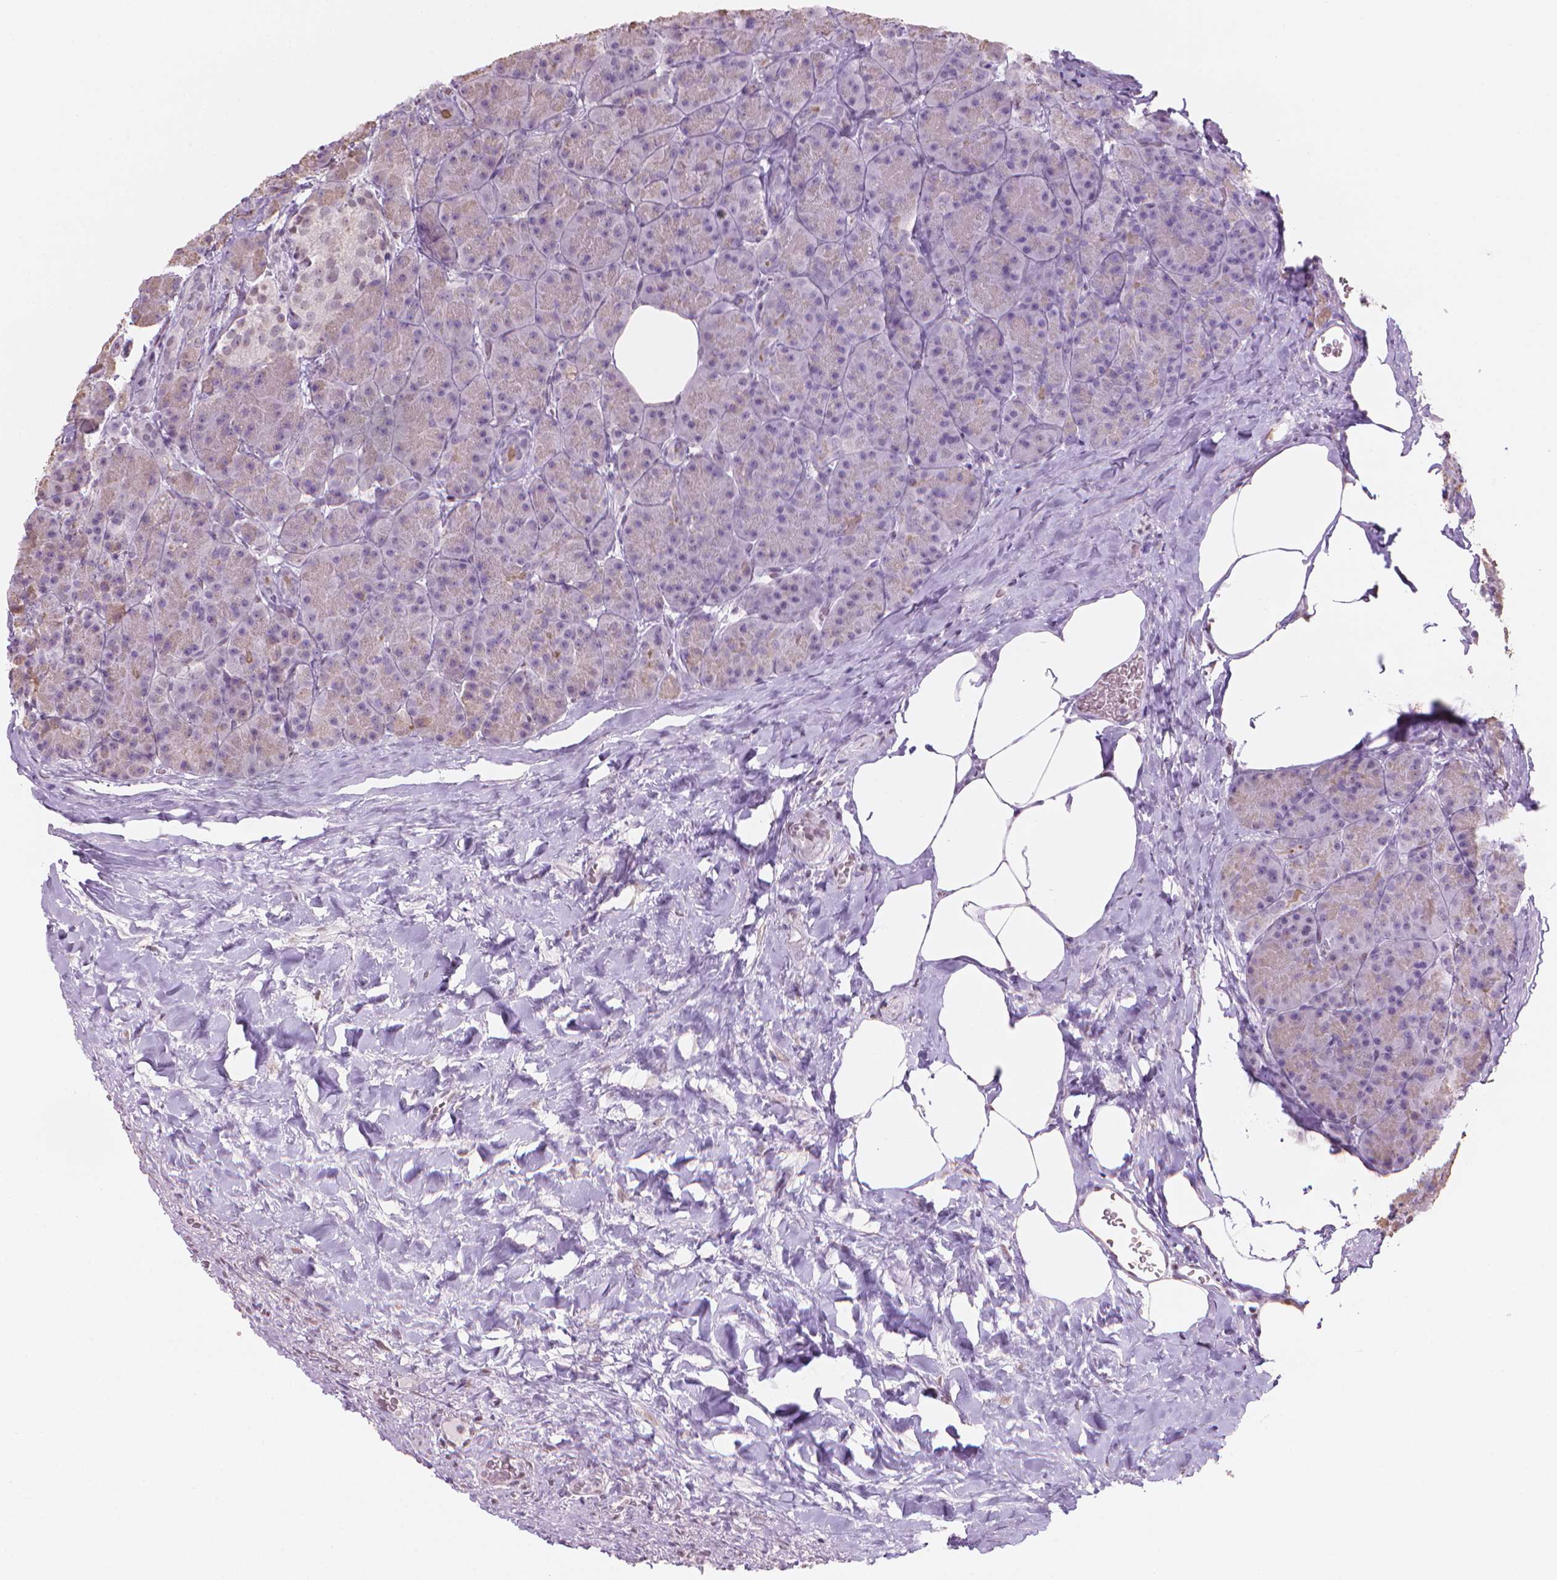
{"staining": {"intensity": "negative", "quantity": "none", "location": "none"}, "tissue": "pancreas", "cell_type": "Exocrine glandular cells", "image_type": "normal", "snomed": [{"axis": "morphology", "description": "Normal tissue, NOS"}, {"axis": "topography", "description": "Pancreas"}], "caption": "Immunohistochemistry (IHC) photomicrograph of unremarkable human pancreas stained for a protein (brown), which displays no positivity in exocrine glandular cells. (IHC, brightfield microscopy, high magnification).", "gene": "PIAS2", "patient": {"sex": "male", "age": 57}}